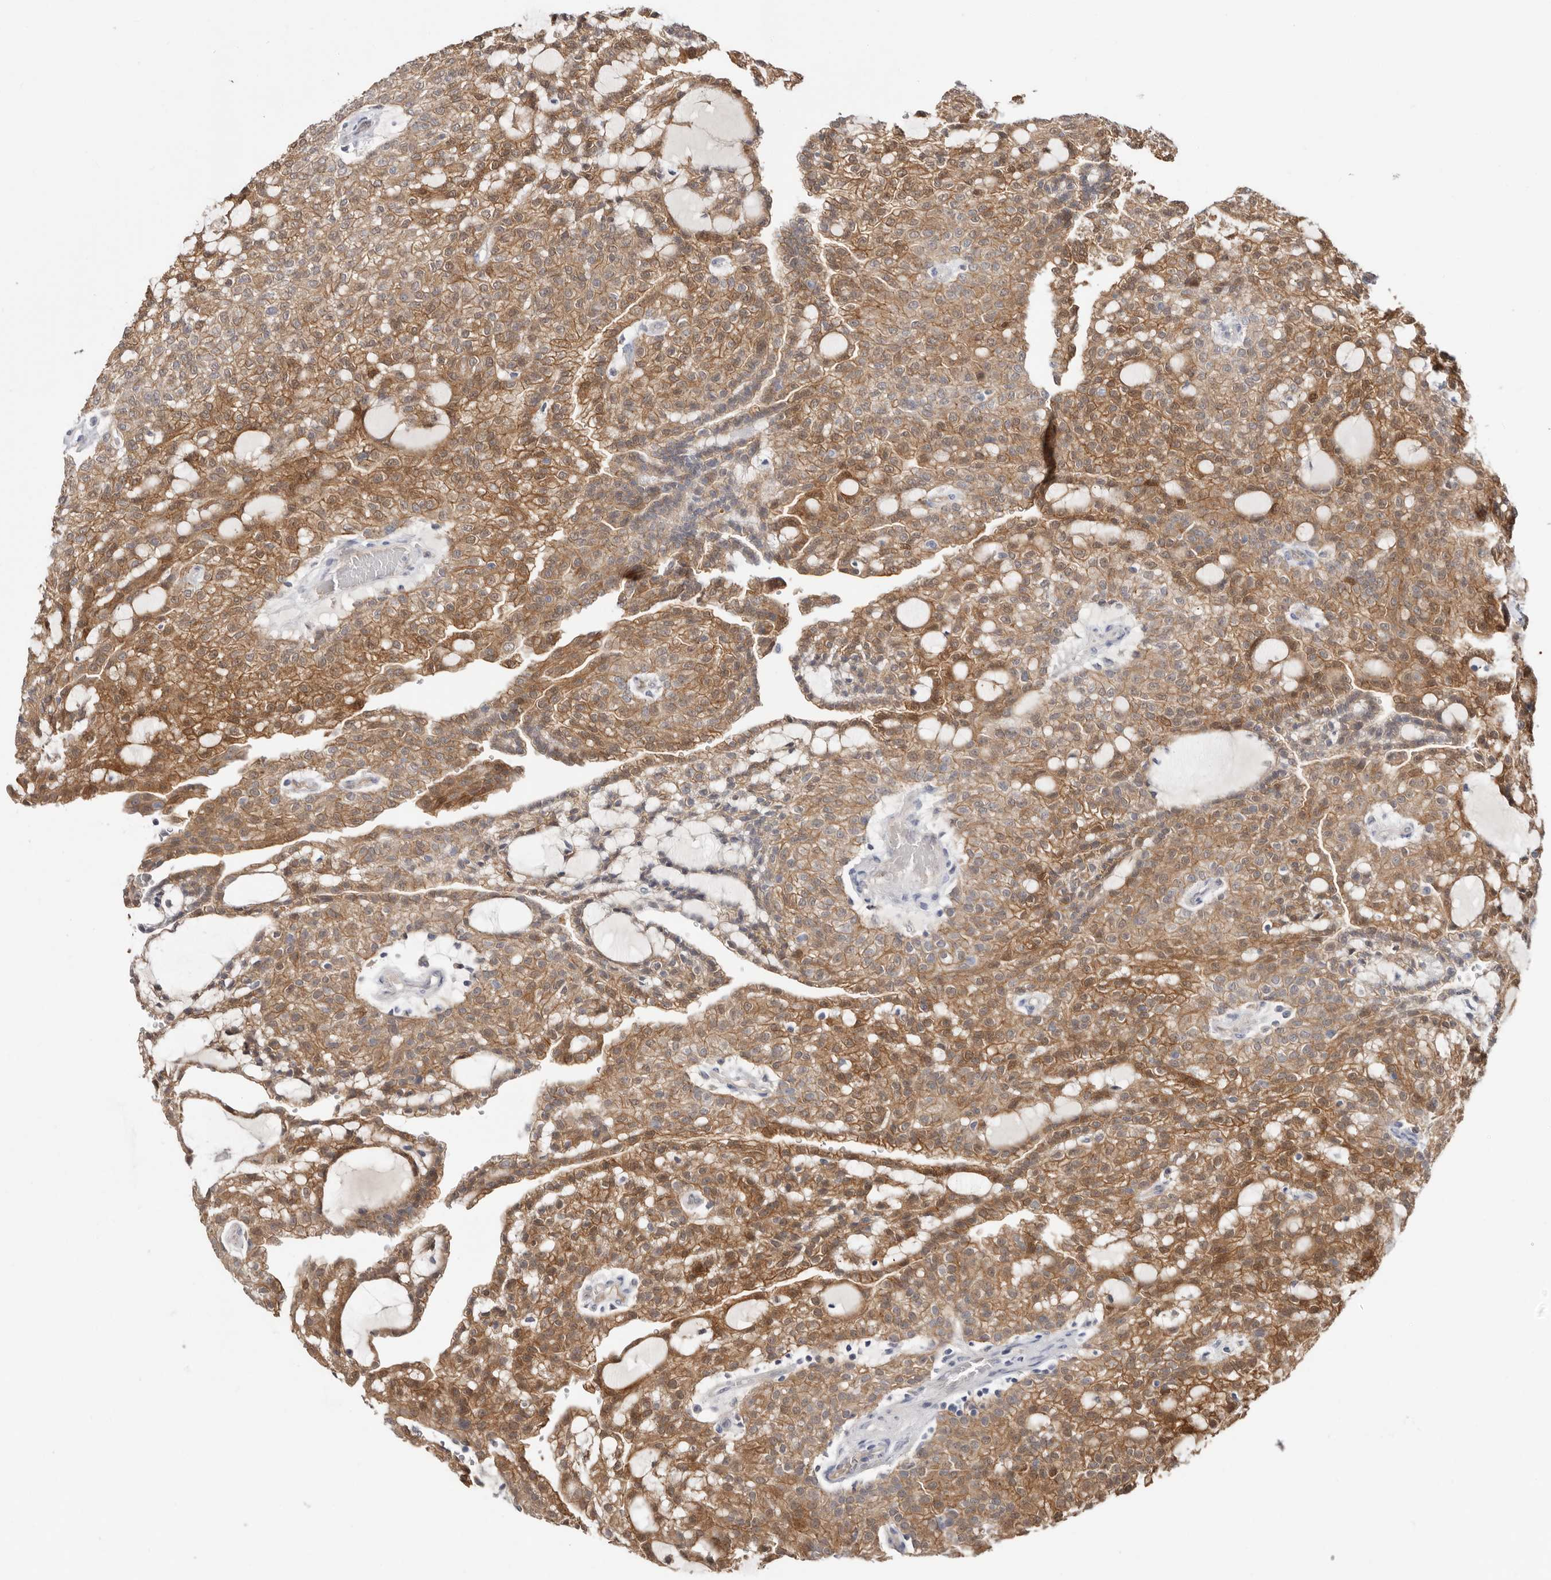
{"staining": {"intensity": "moderate", "quantity": ">75%", "location": "cytoplasmic/membranous,nuclear"}, "tissue": "renal cancer", "cell_type": "Tumor cells", "image_type": "cancer", "snomed": [{"axis": "morphology", "description": "Adenocarcinoma, NOS"}, {"axis": "topography", "description": "Kidney"}], "caption": "Protein expression analysis of renal cancer demonstrates moderate cytoplasmic/membranous and nuclear staining in approximately >75% of tumor cells. (brown staining indicates protein expression, while blue staining denotes nuclei).", "gene": "PKDCC", "patient": {"sex": "male", "age": 63}}